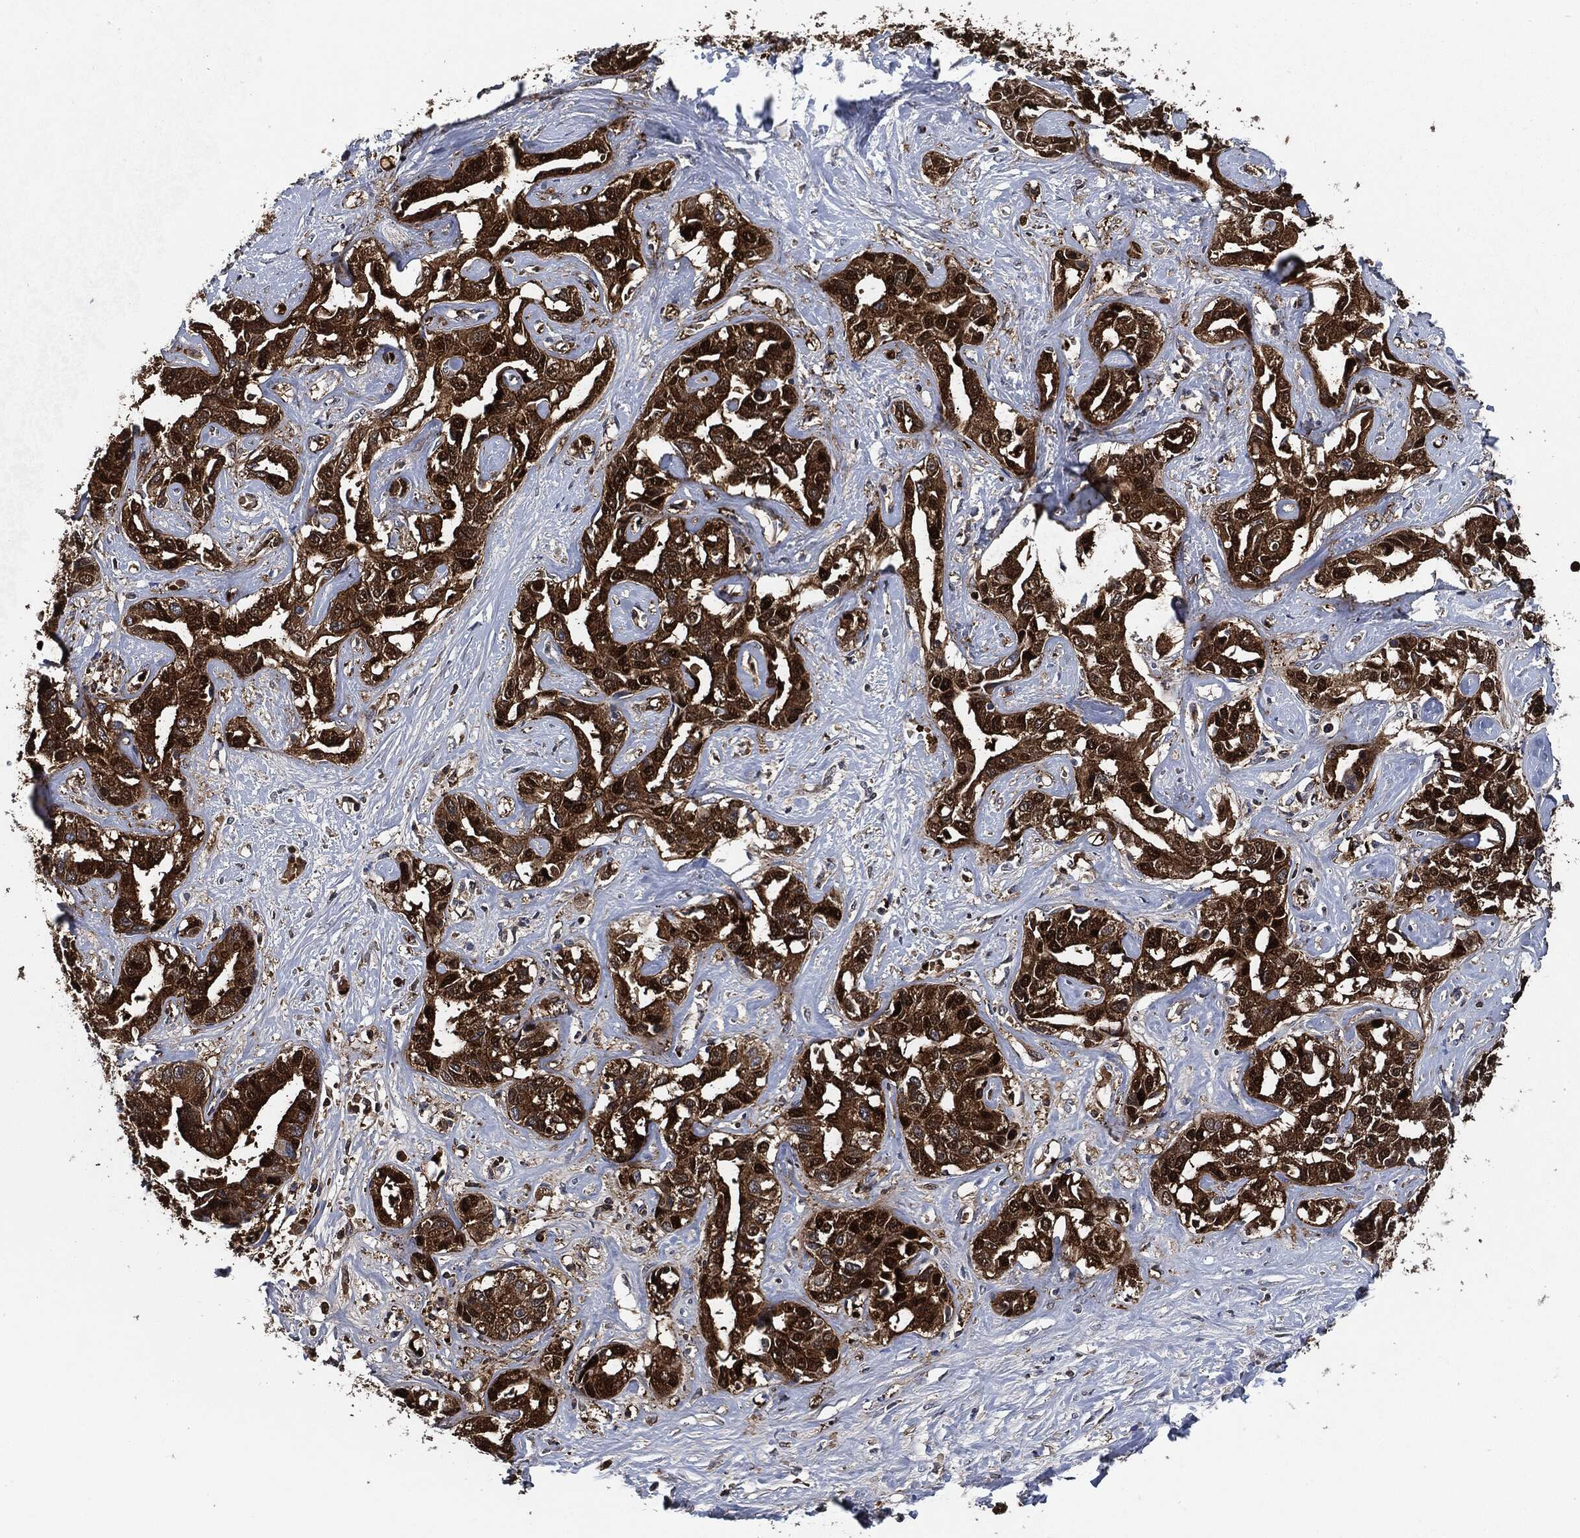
{"staining": {"intensity": "strong", "quantity": ">75%", "location": "cytoplasmic/membranous,nuclear"}, "tissue": "liver cancer", "cell_type": "Tumor cells", "image_type": "cancer", "snomed": [{"axis": "morphology", "description": "Cholangiocarcinoma"}, {"axis": "topography", "description": "Liver"}], "caption": "About >75% of tumor cells in human cholangiocarcinoma (liver) show strong cytoplasmic/membranous and nuclear protein positivity as visualized by brown immunohistochemical staining.", "gene": "PRDX2", "patient": {"sex": "male", "age": 59}}